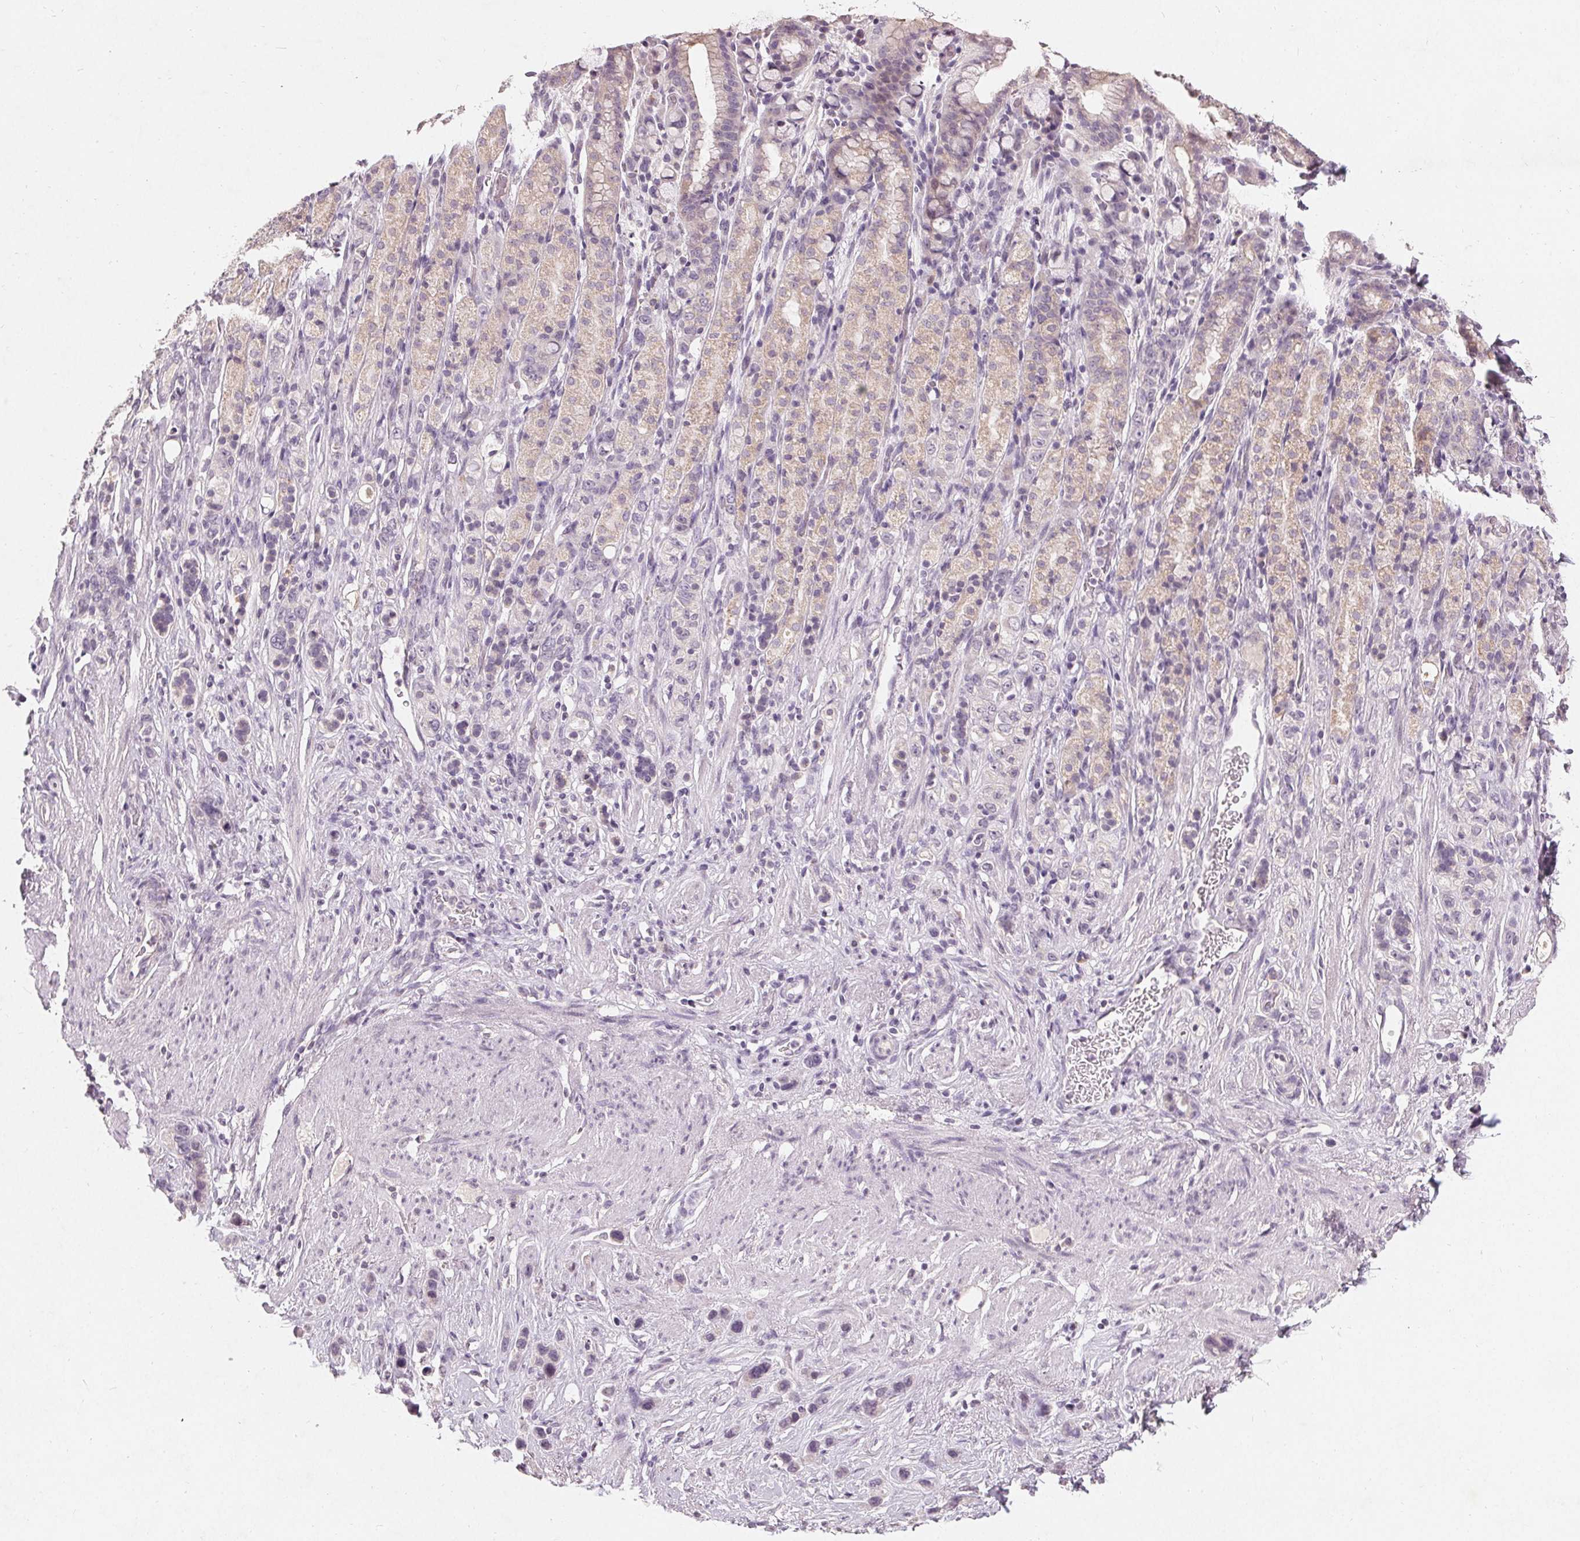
{"staining": {"intensity": "negative", "quantity": "none", "location": "none"}, "tissue": "stomach cancer", "cell_type": "Tumor cells", "image_type": "cancer", "snomed": [{"axis": "morphology", "description": "Adenocarcinoma, NOS"}, {"axis": "topography", "description": "Stomach"}], "caption": "Immunohistochemistry of stomach adenocarcinoma exhibits no expression in tumor cells.", "gene": "TRIM60", "patient": {"sex": "female", "age": 65}}